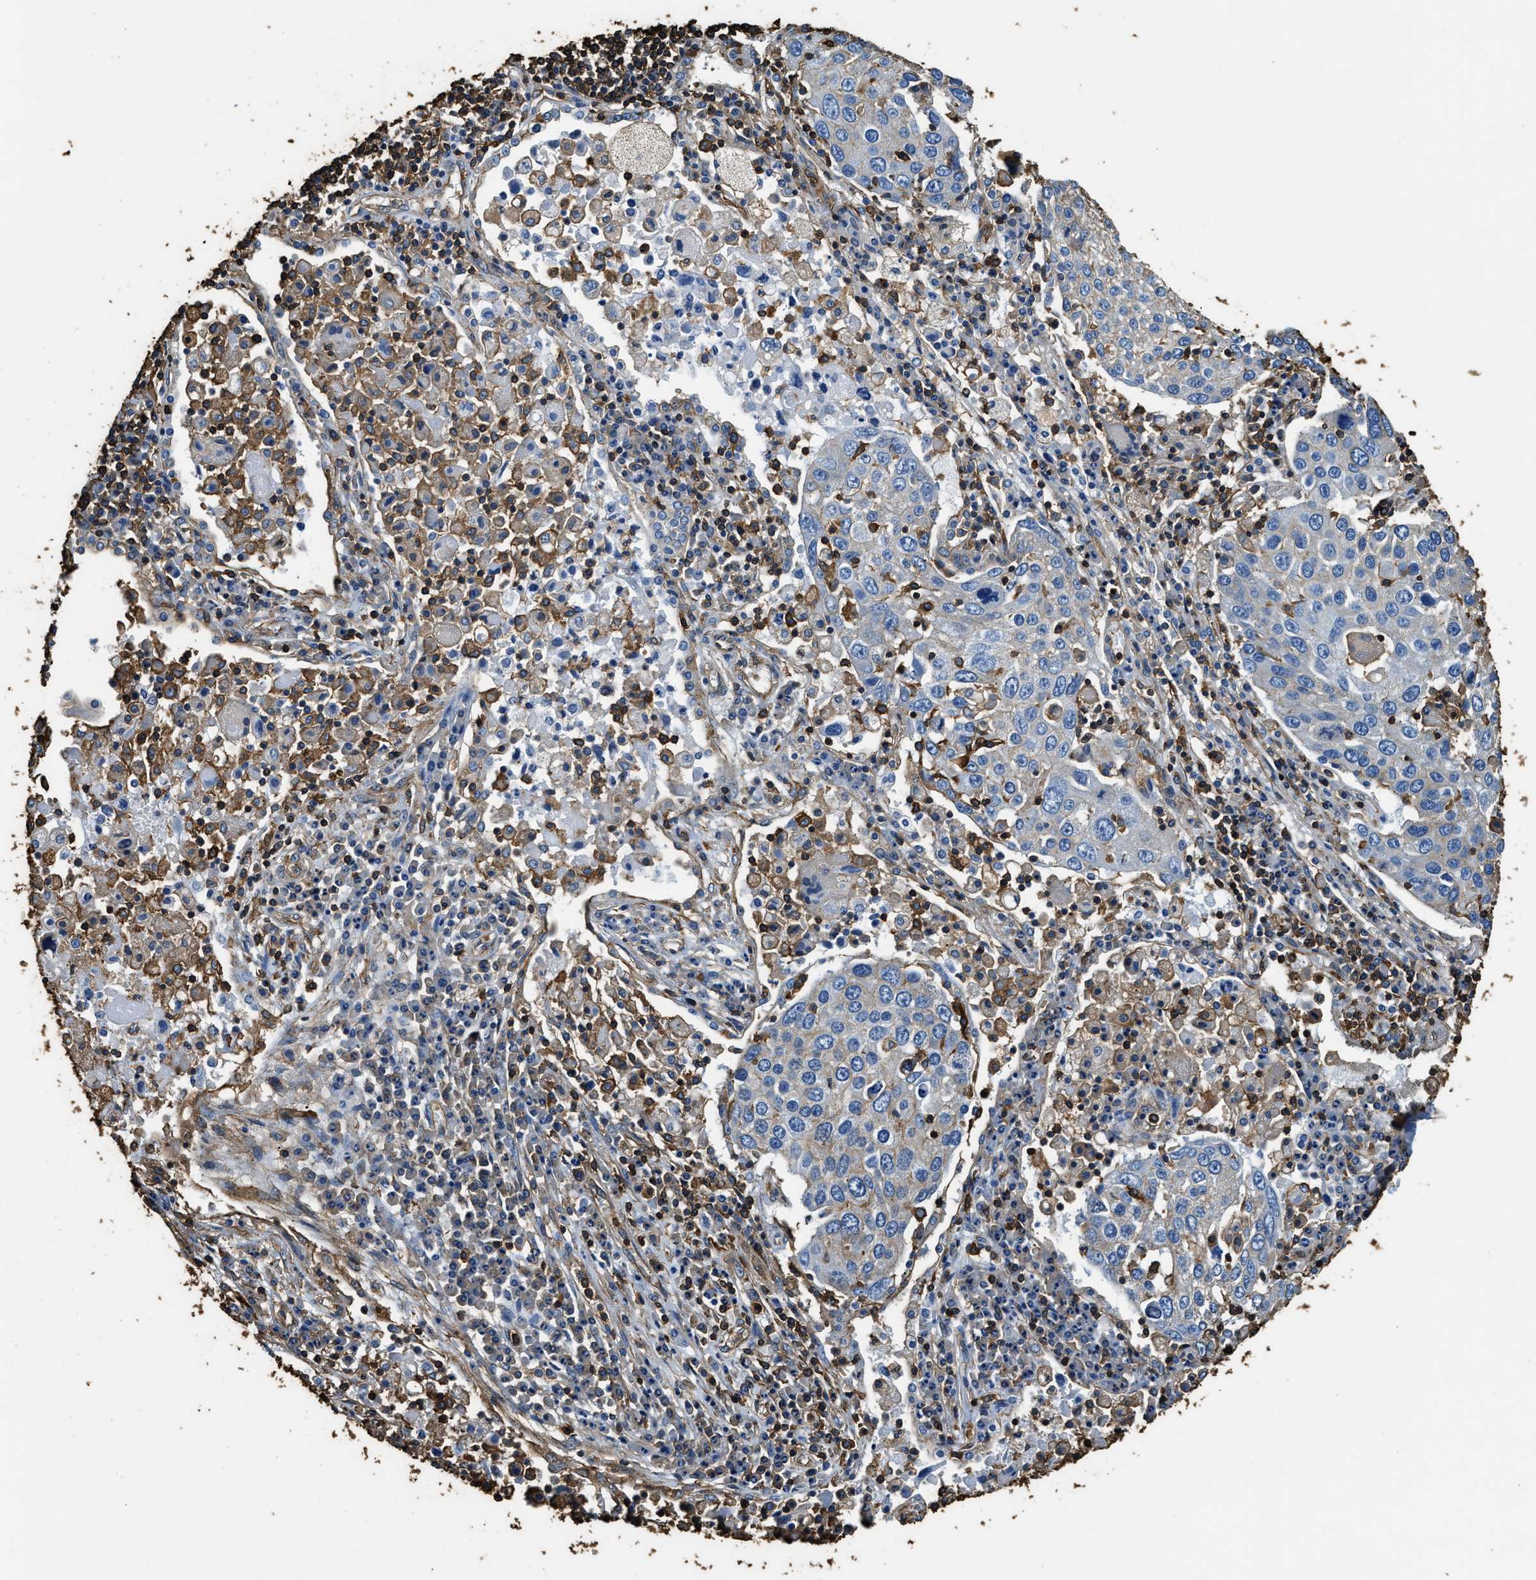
{"staining": {"intensity": "weak", "quantity": "25%-75%", "location": "cytoplasmic/membranous"}, "tissue": "lung cancer", "cell_type": "Tumor cells", "image_type": "cancer", "snomed": [{"axis": "morphology", "description": "Squamous cell carcinoma, NOS"}, {"axis": "topography", "description": "Lung"}], "caption": "Squamous cell carcinoma (lung) stained with immunohistochemistry (IHC) demonstrates weak cytoplasmic/membranous expression in about 25%-75% of tumor cells.", "gene": "ACCS", "patient": {"sex": "male", "age": 65}}